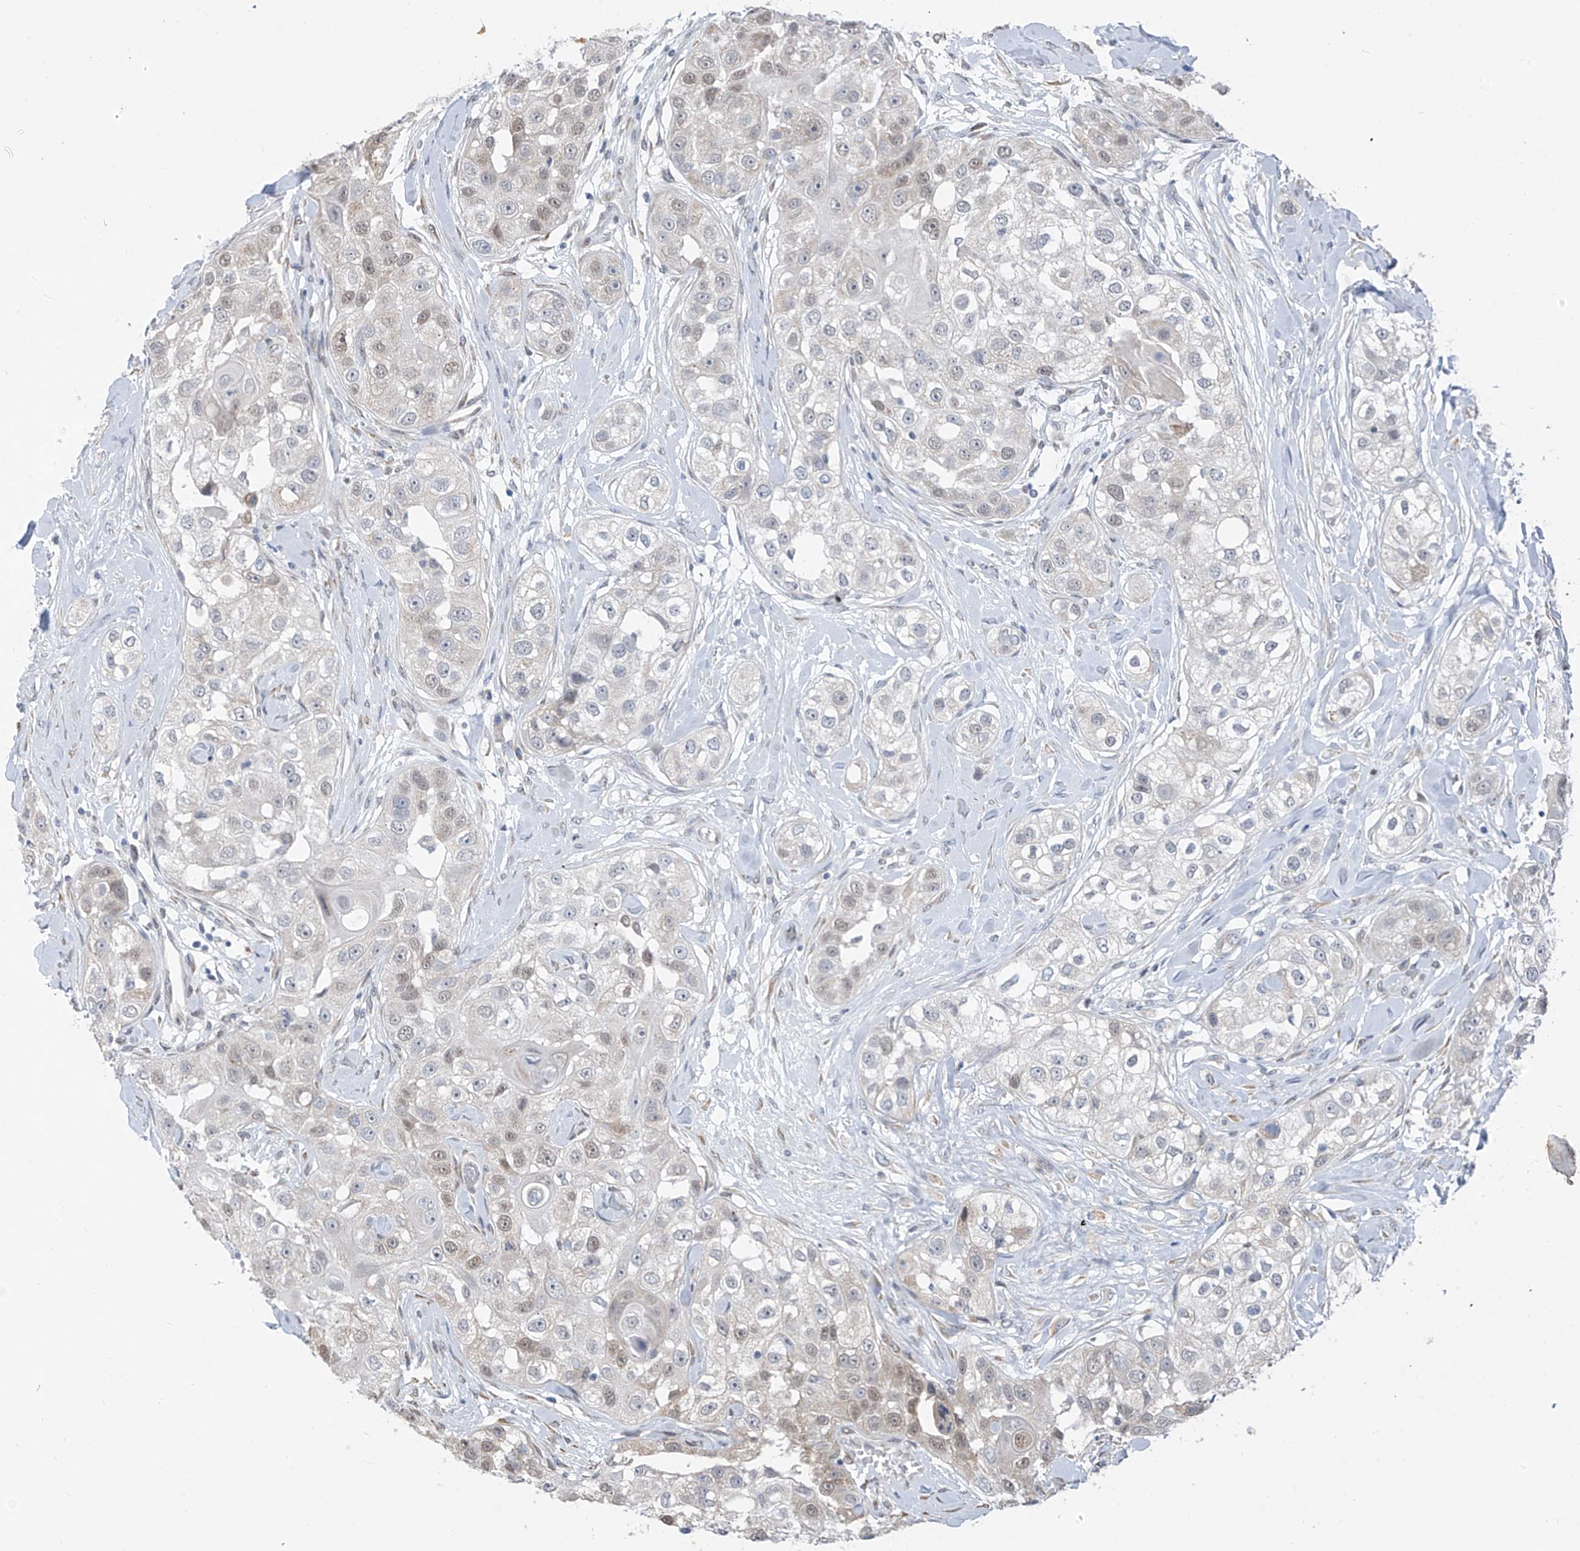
{"staining": {"intensity": "weak", "quantity": "<25%", "location": "nuclear"}, "tissue": "head and neck cancer", "cell_type": "Tumor cells", "image_type": "cancer", "snomed": [{"axis": "morphology", "description": "Normal tissue, NOS"}, {"axis": "morphology", "description": "Squamous cell carcinoma, NOS"}, {"axis": "topography", "description": "Skeletal muscle"}, {"axis": "topography", "description": "Head-Neck"}], "caption": "DAB immunohistochemical staining of human head and neck squamous cell carcinoma demonstrates no significant expression in tumor cells. (Stains: DAB (3,3'-diaminobenzidine) IHC with hematoxylin counter stain, Microscopy: brightfield microscopy at high magnification).", "gene": "CYP4V2", "patient": {"sex": "male", "age": 51}}